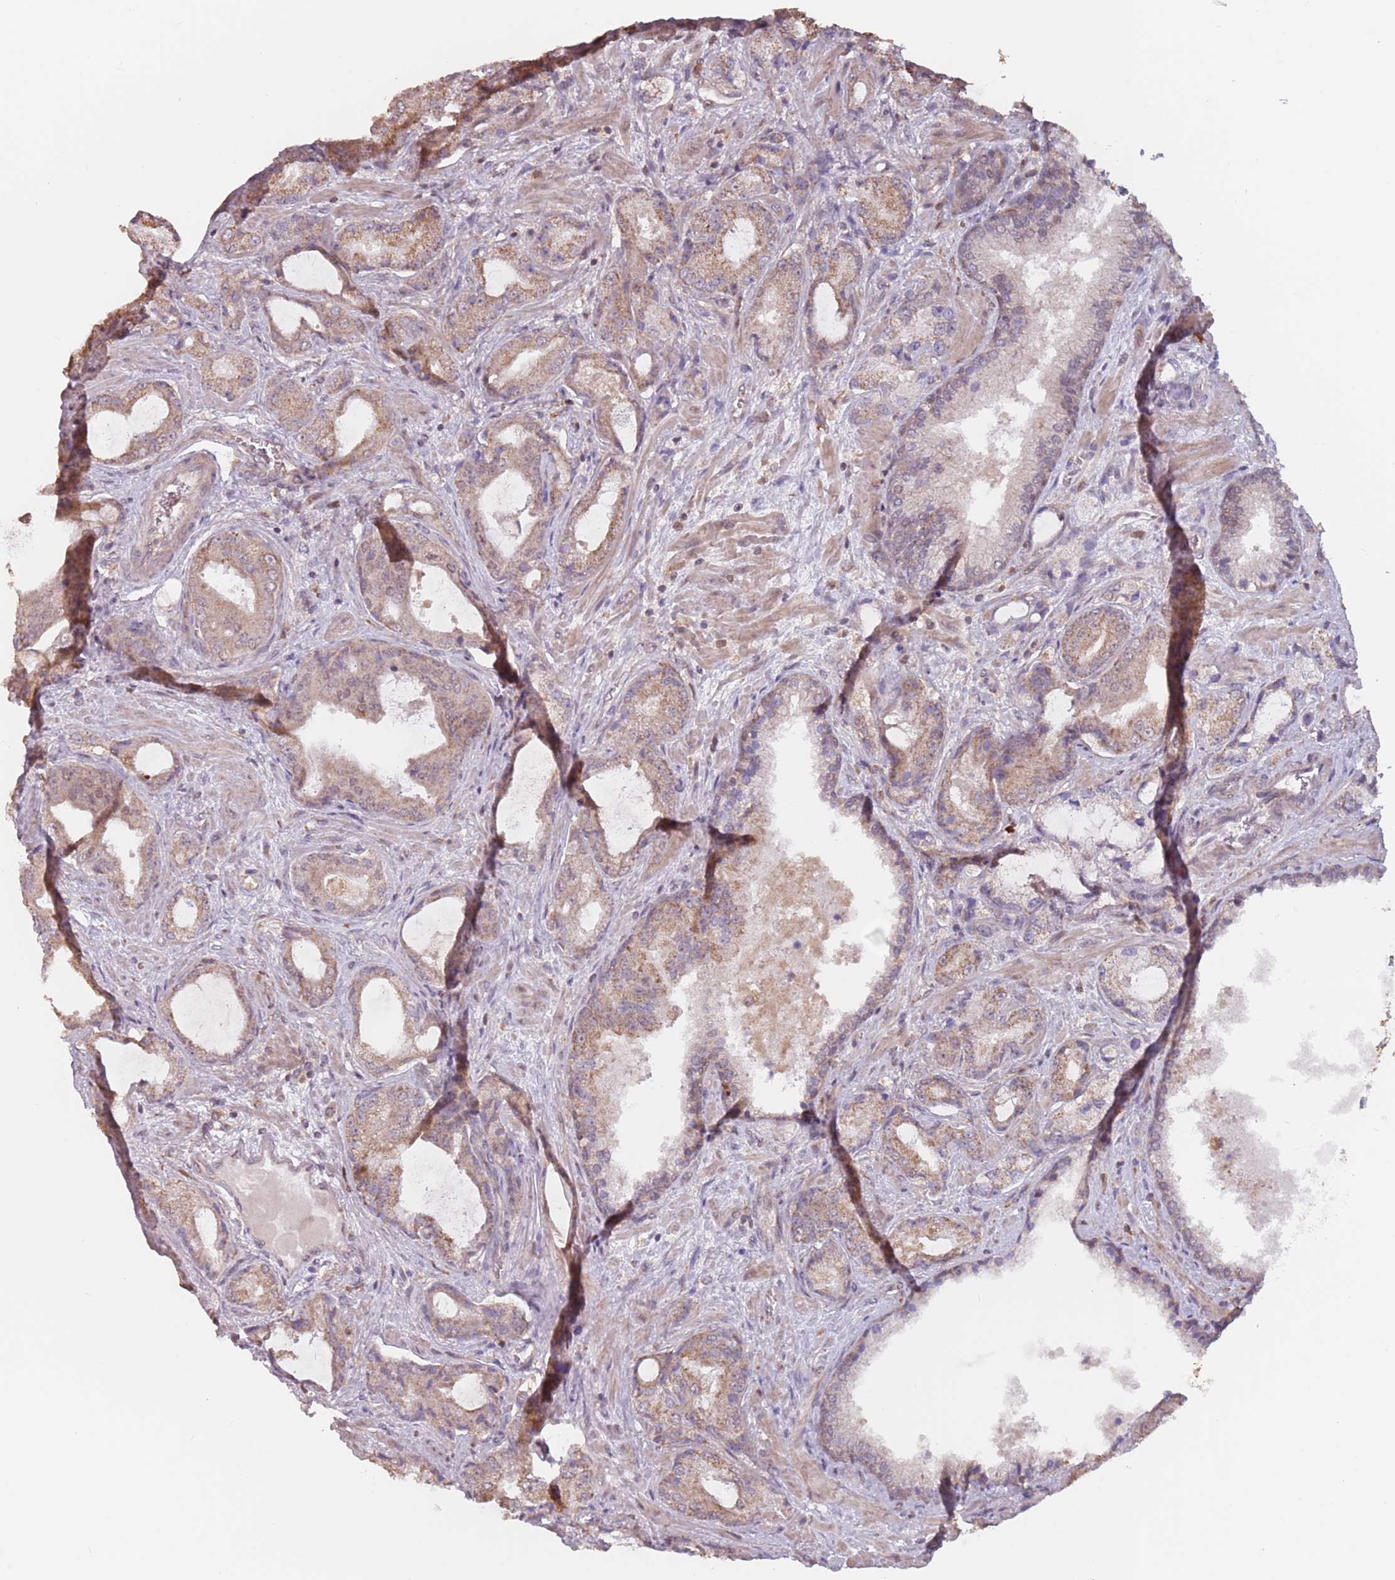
{"staining": {"intensity": "moderate", "quantity": ">75%", "location": "cytoplasmic/membranous"}, "tissue": "prostate cancer", "cell_type": "Tumor cells", "image_type": "cancer", "snomed": [{"axis": "morphology", "description": "Adenocarcinoma, High grade"}, {"axis": "topography", "description": "Prostate"}], "caption": "Immunohistochemistry (IHC) histopathology image of human adenocarcinoma (high-grade) (prostate) stained for a protein (brown), which exhibits medium levels of moderate cytoplasmic/membranous expression in approximately >75% of tumor cells.", "gene": "VPS52", "patient": {"sex": "male", "age": 68}}